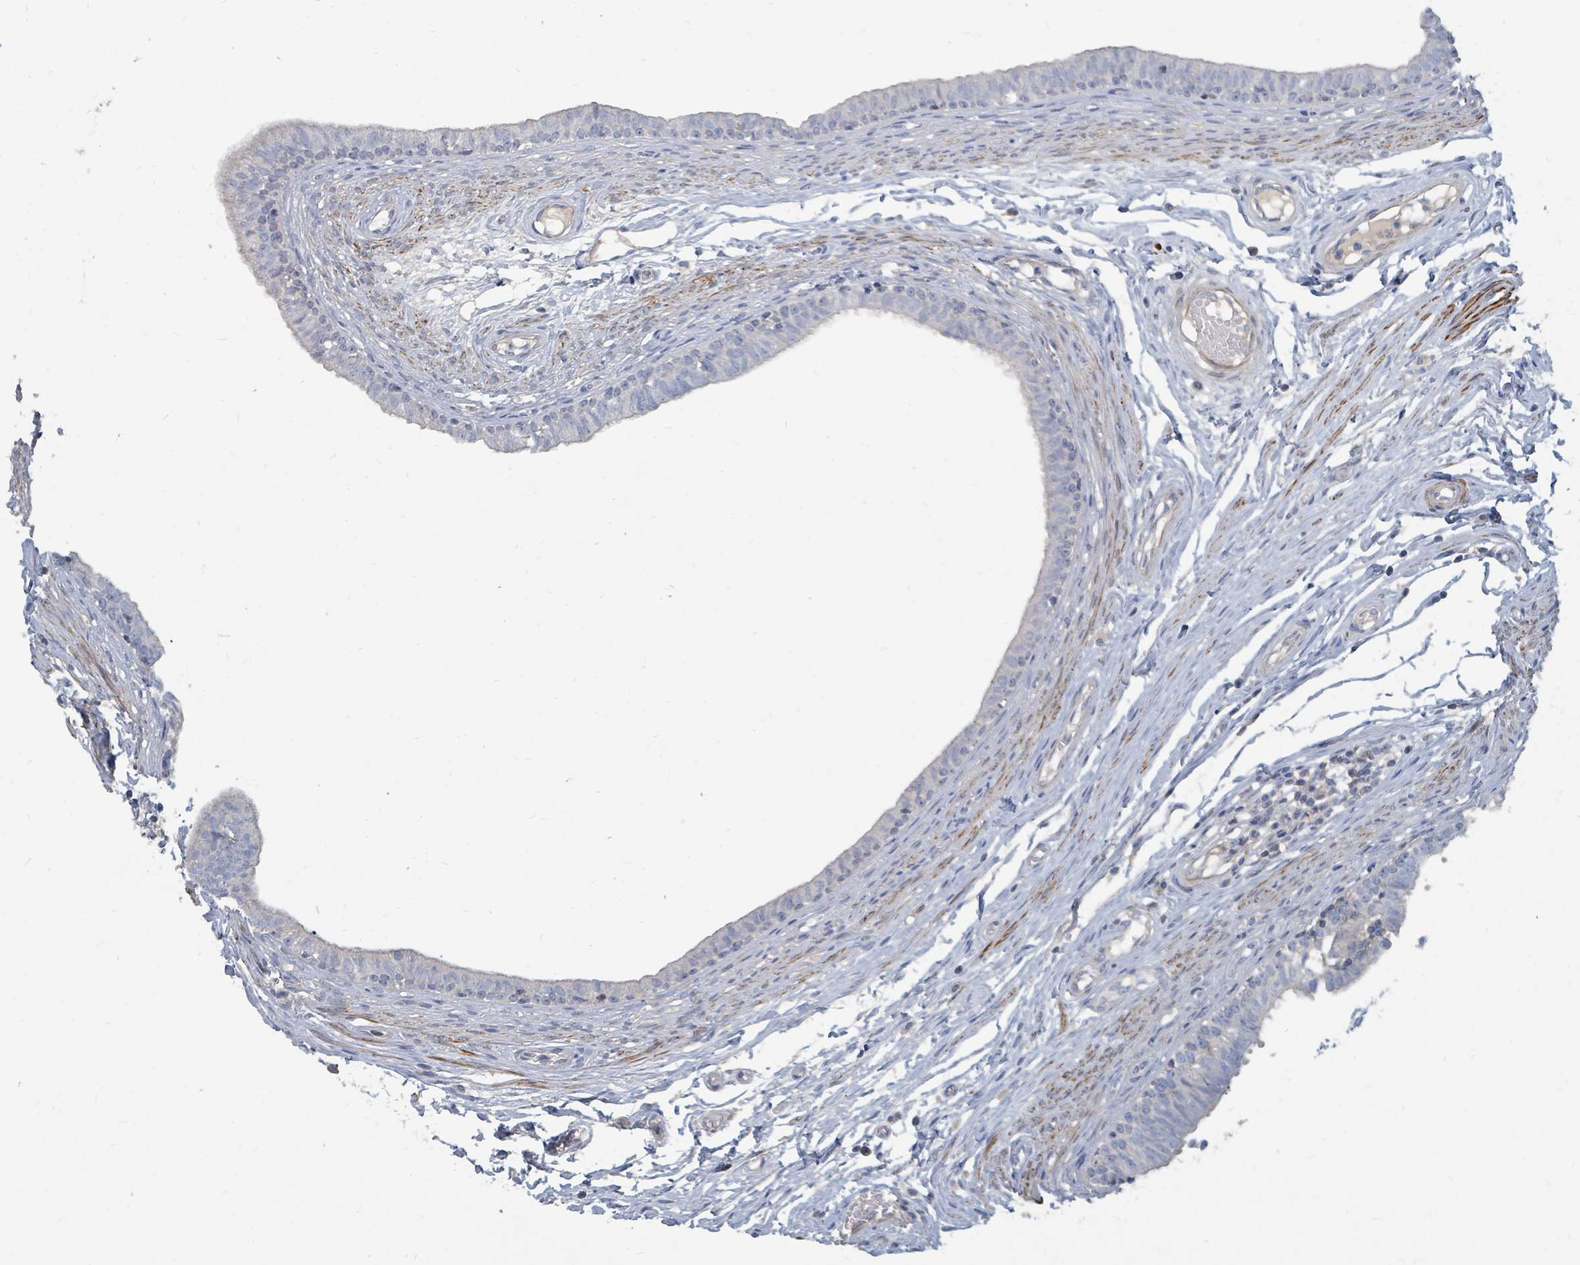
{"staining": {"intensity": "negative", "quantity": "none", "location": "none"}, "tissue": "epididymis", "cell_type": "Glandular cells", "image_type": "normal", "snomed": [{"axis": "morphology", "description": "Normal tissue, NOS"}, {"axis": "topography", "description": "Epididymis, spermatic cord, NOS"}], "caption": "Glandular cells are negative for protein expression in unremarkable human epididymis. (DAB immunohistochemistry (IHC) with hematoxylin counter stain).", "gene": "ARGFX", "patient": {"sex": "male", "age": 22}}